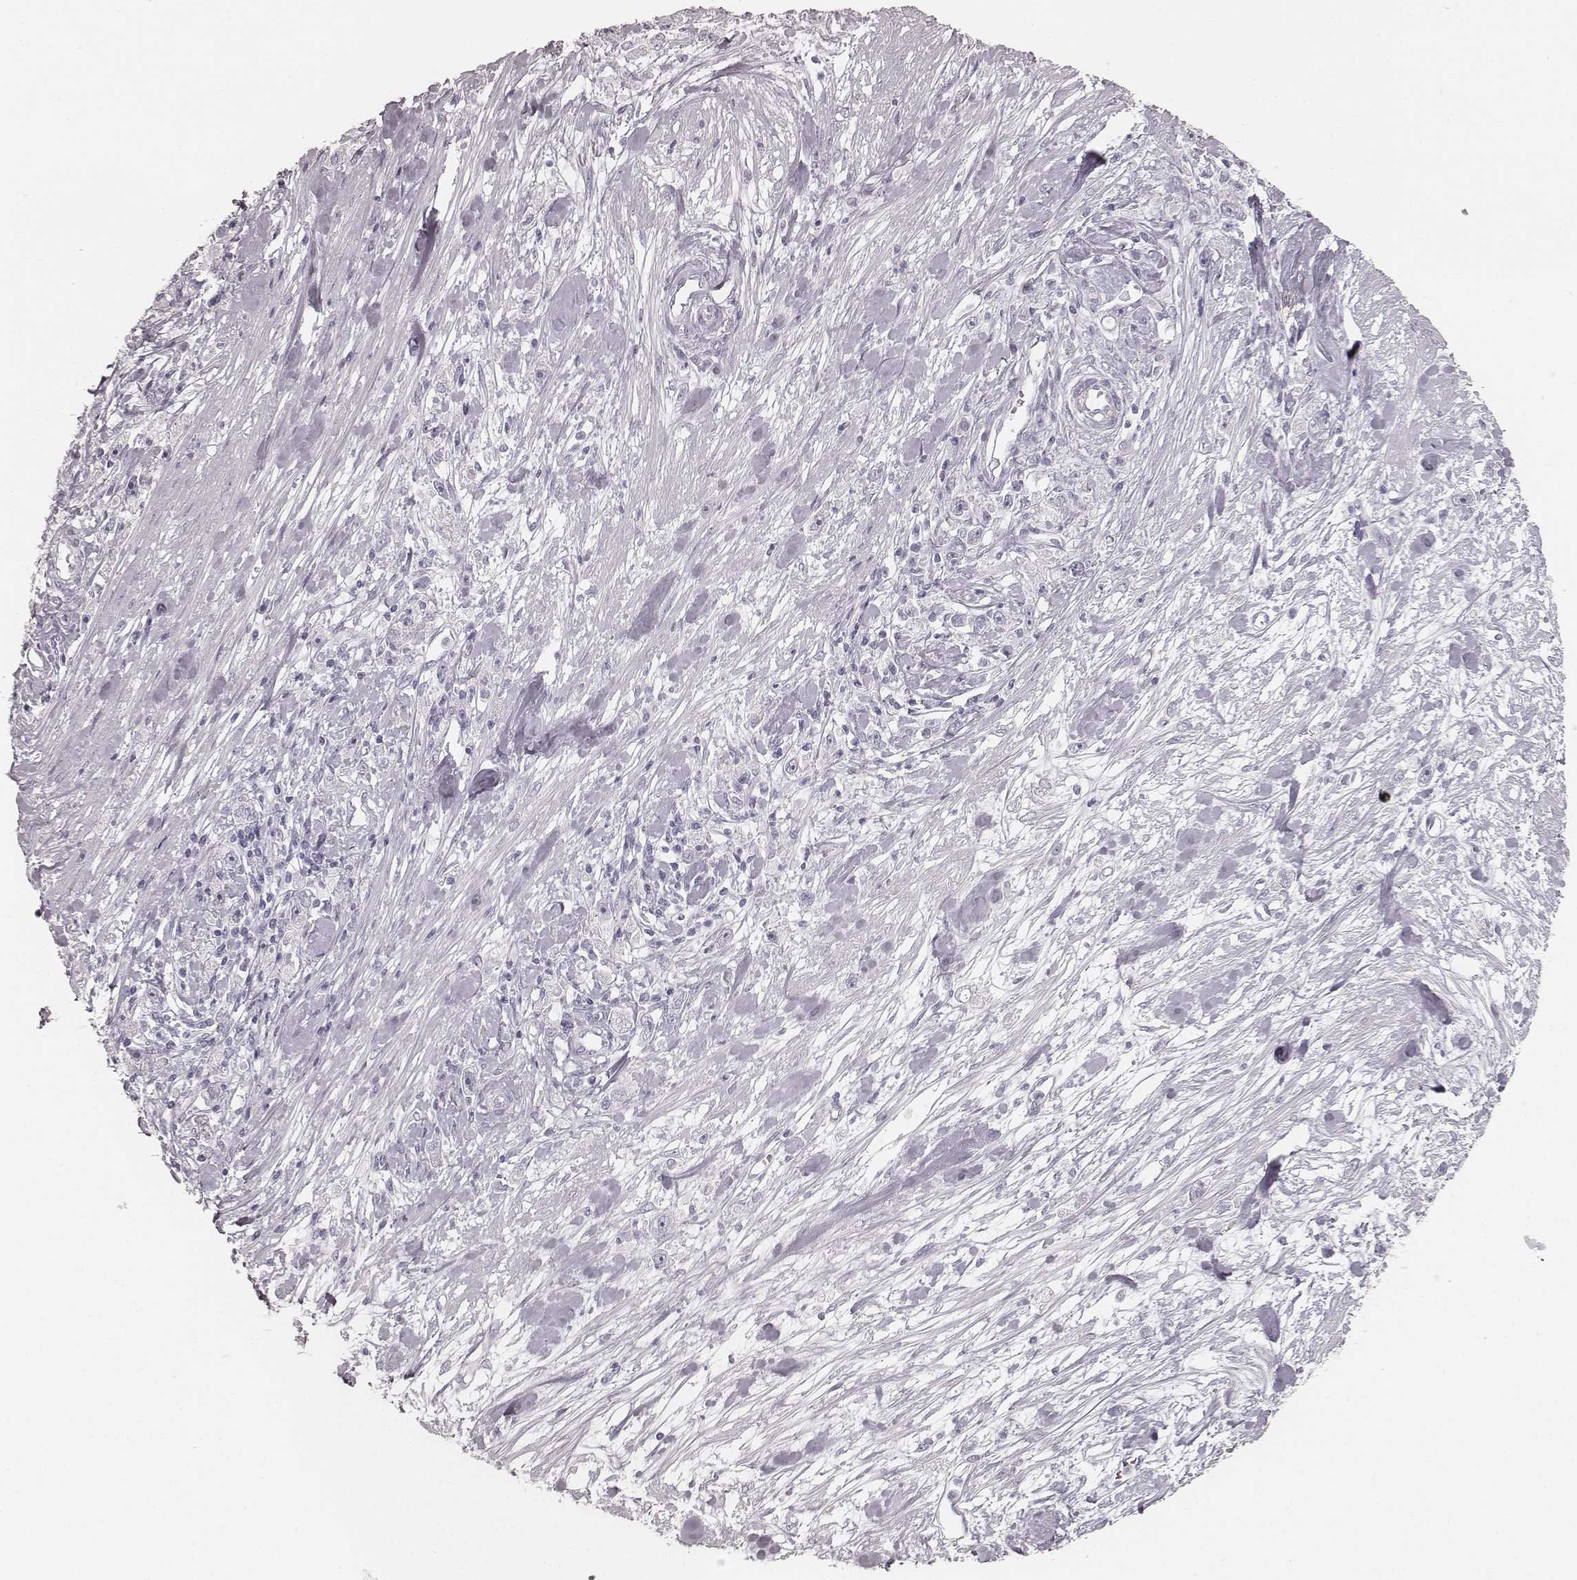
{"staining": {"intensity": "negative", "quantity": "none", "location": "none"}, "tissue": "stomach cancer", "cell_type": "Tumor cells", "image_type": "cancer", "snomed": [{"axis": "morphology", "description": "Adenocarcinoma, NOS"}, {"axis": "topography", "description": "Stomach"}], "caption": "The micrograph reveals no staining of tumor cells in stomach cancer (adenocarcinoma).", "gene": "KRT34", "patient": {"sex": "female", "age": 59}}